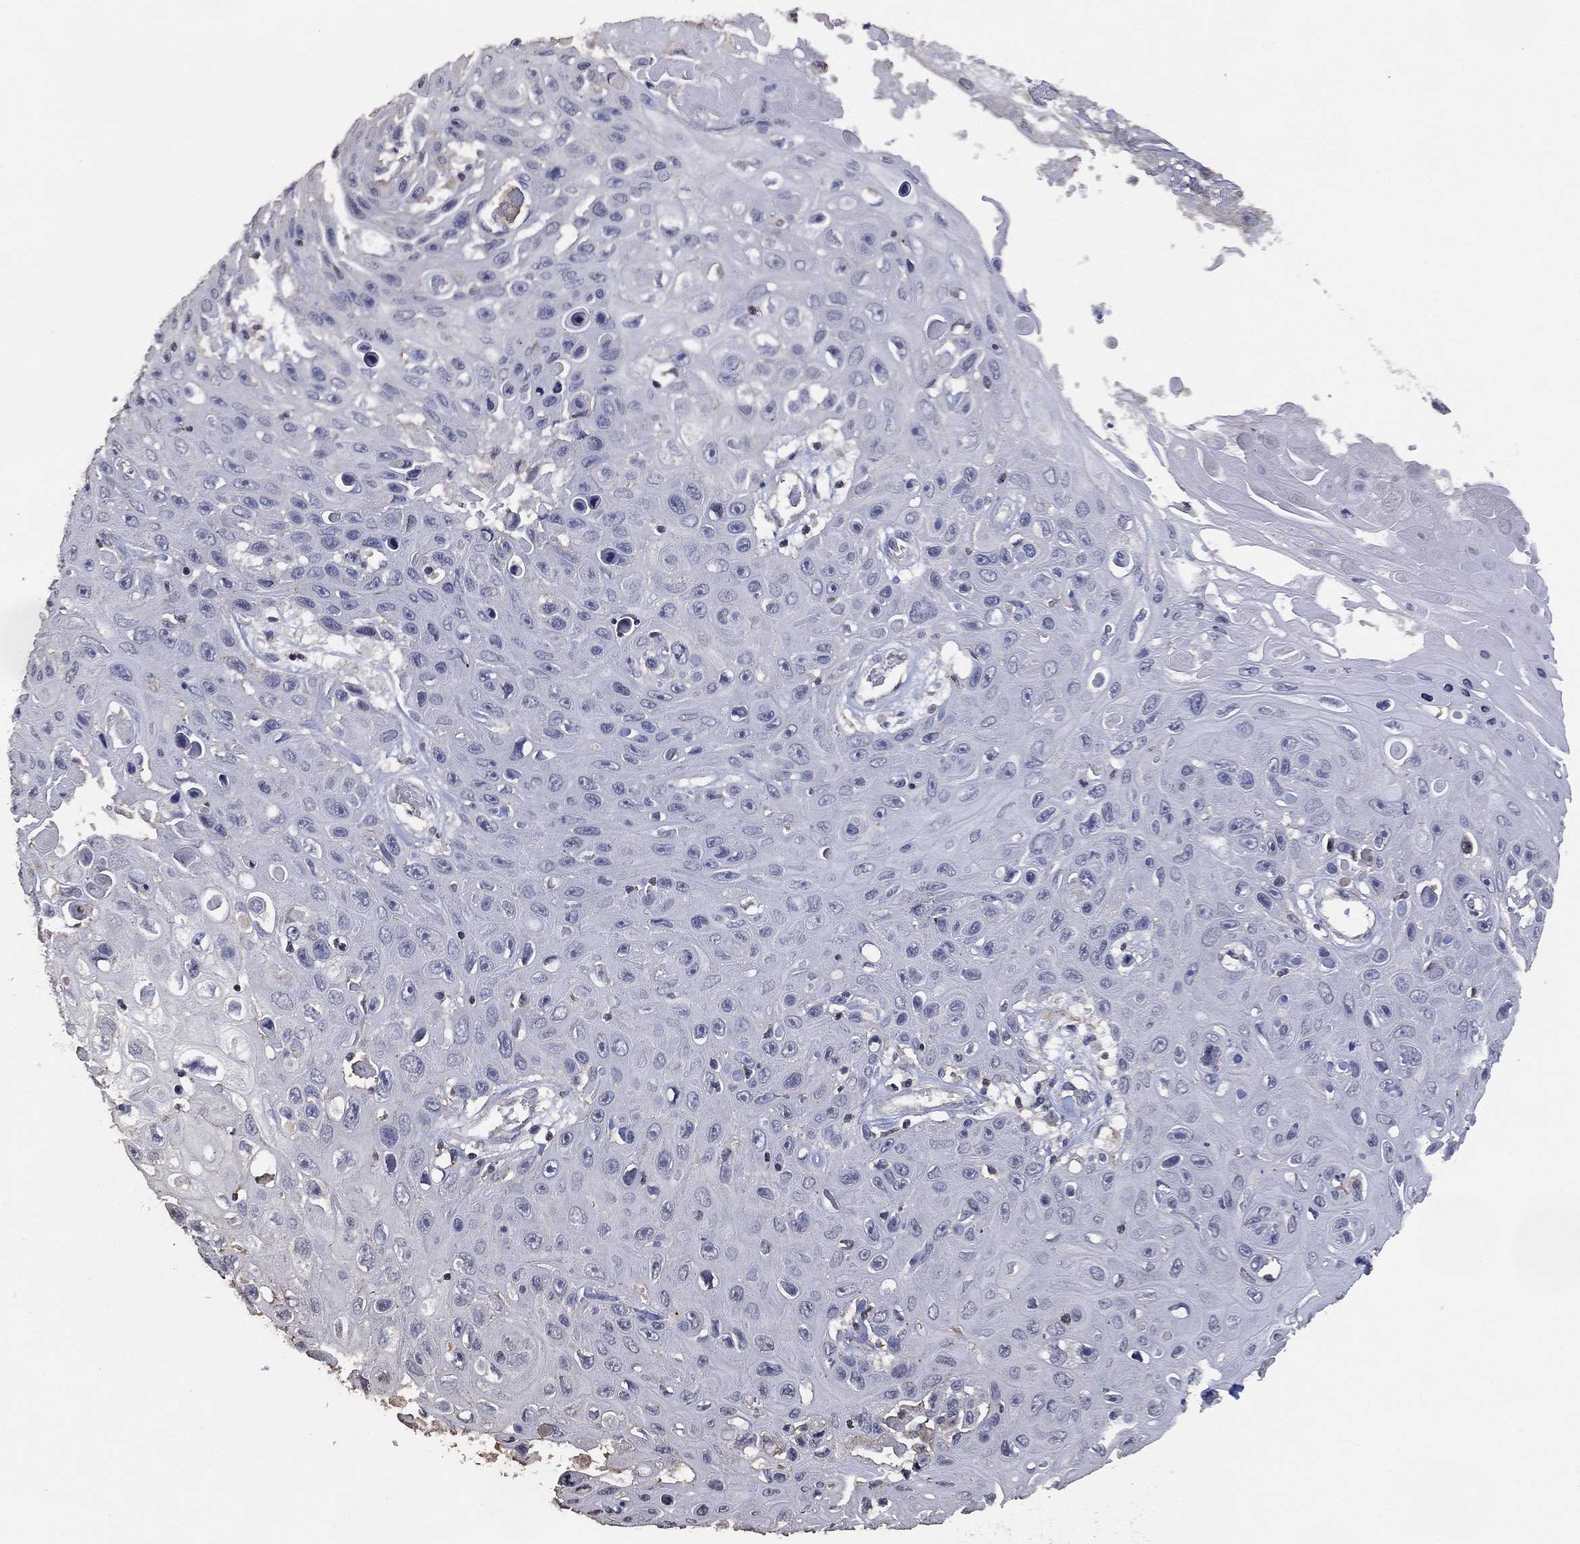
{"staining": {"intensity": "negative", "quantity": "none", "location": "none"}, "tissue": "skin cancer", "cell_type": "Tumor cells", "image_type": "cancer", "snomed": [{"axis": "morphology", "description": "Squamous cell carcinoma, NOS"}, {"axis": "topography", "description": "Skin"}], "caption": "This is an IHC micrograph of skin cancer. There is no expression in tumor cells.", "gene": "ADPRHL1", "patient": {"sex": "male", "age": 82}}